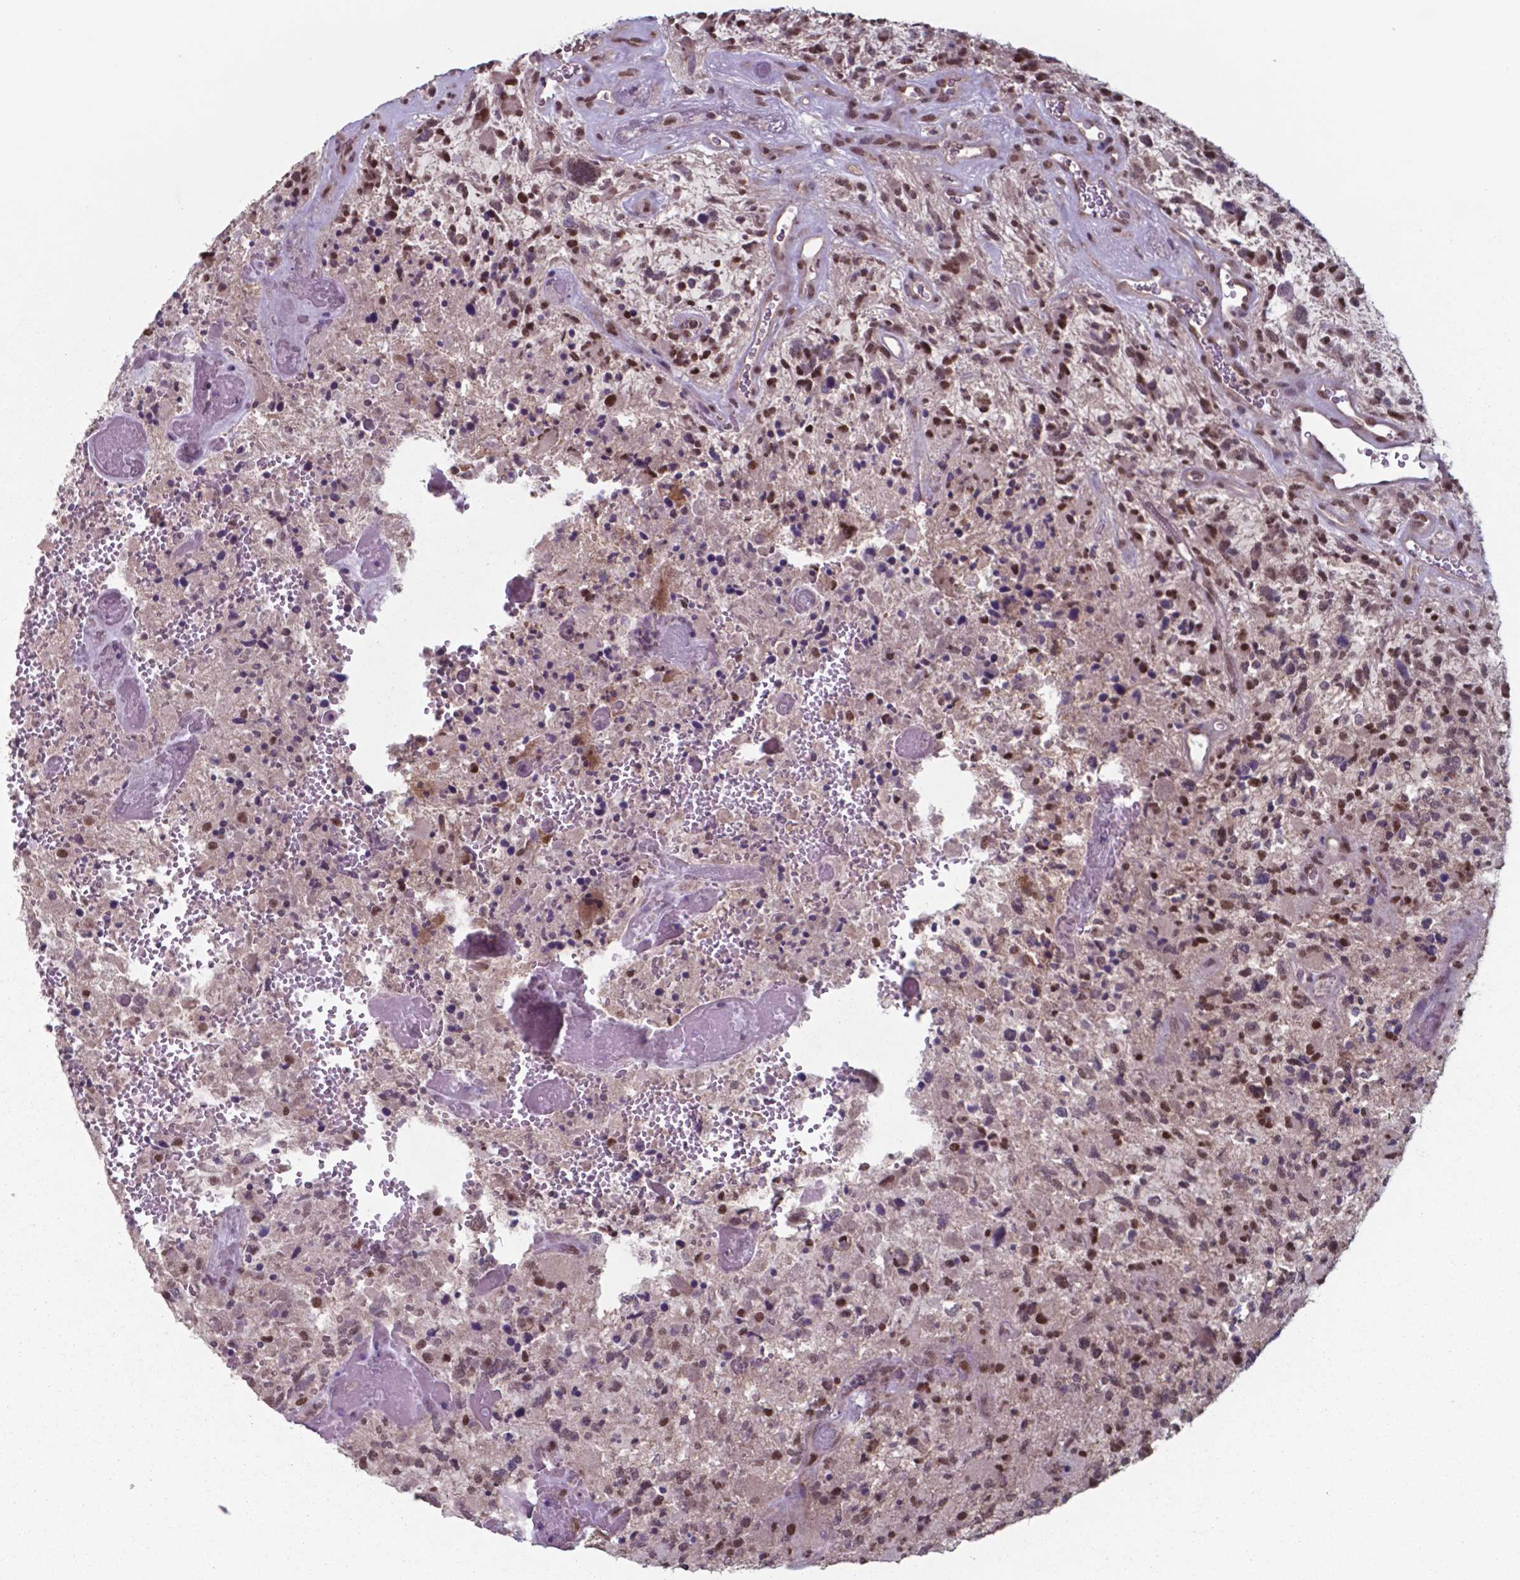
{"staining": {"intensity": "moderate", "quantity": ">75%", "location": "nuclear"}, "tissue": "glioma", "cell_type": "Tumor cells", "image_type": "cancer", "snomed": [{"axis": "morphology", "description": "Glioma, malignant, High grade"}, {"axis": "topography", "description": "Brain"}], "caption": "An immunohistochemistry (IHC) image of neoplastic tissue is shown. Protein staining in brown shows moderate nuclear positivity in malignant high-grade glioma within tumor cells.", "gene": "UBA1", "patient": {"sex": "female", "age": 71}}